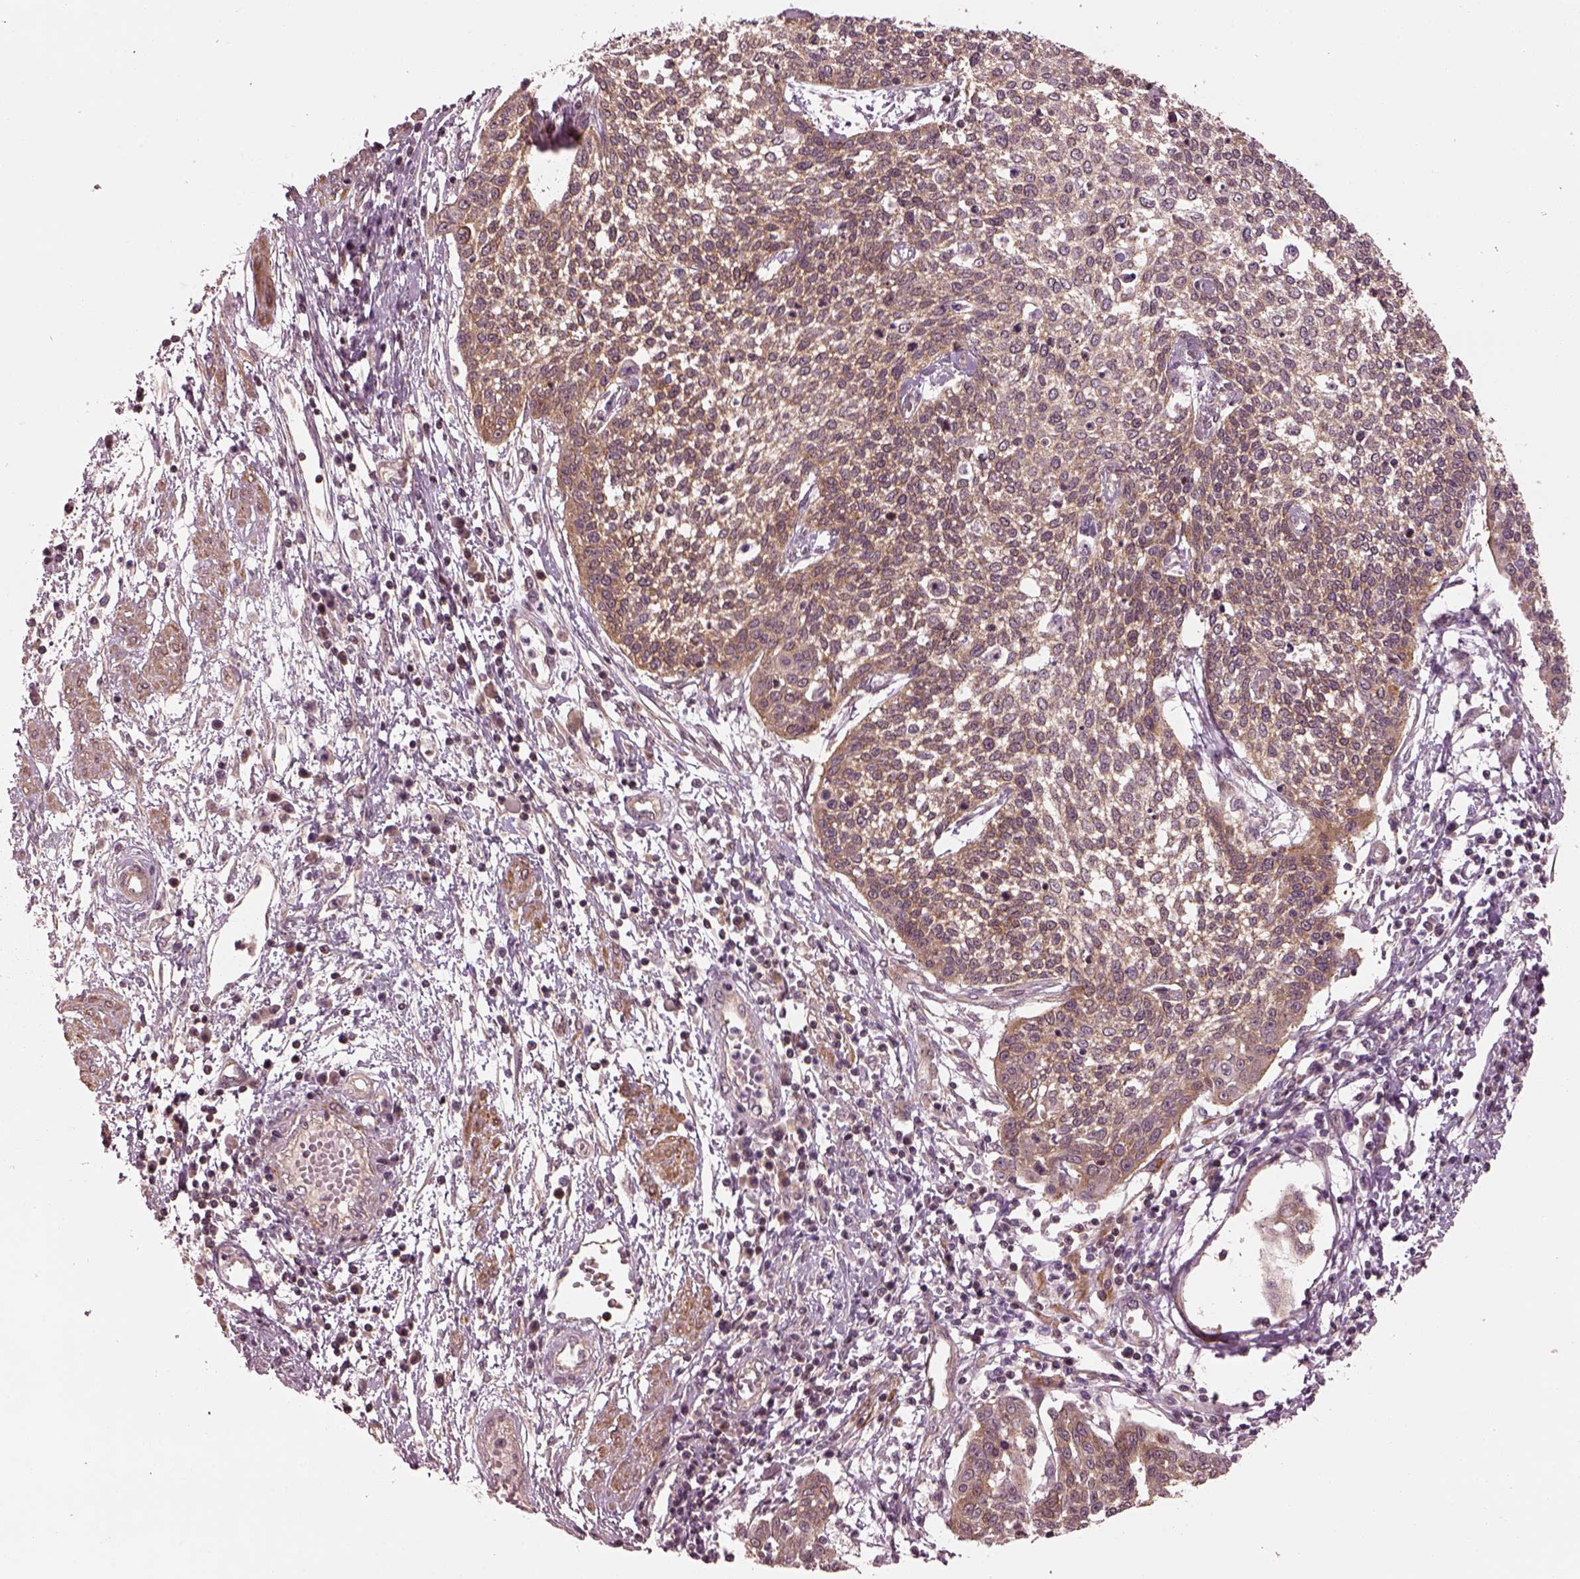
{"staining": {"intensity": "weak", "quantity": ">75%", "location": "cytoplasmic/membranous"}, "tissue": "cervical cancer", "cell_type": "Tumor cells", "image_type": "cancer", "snomed": [{"axis": "morphology", "description": "Squamous cell carcinoma, NOS"}, {"axis": "topography", "description": "Cervix"}], "caption": "Protein expression analysis of human cervical cancer reveals weak cytoplasmic/membranous staining in about >75% of tumor cells.", "gene": "LSM14A", "patient": {"sex": "female", "age": 34}}